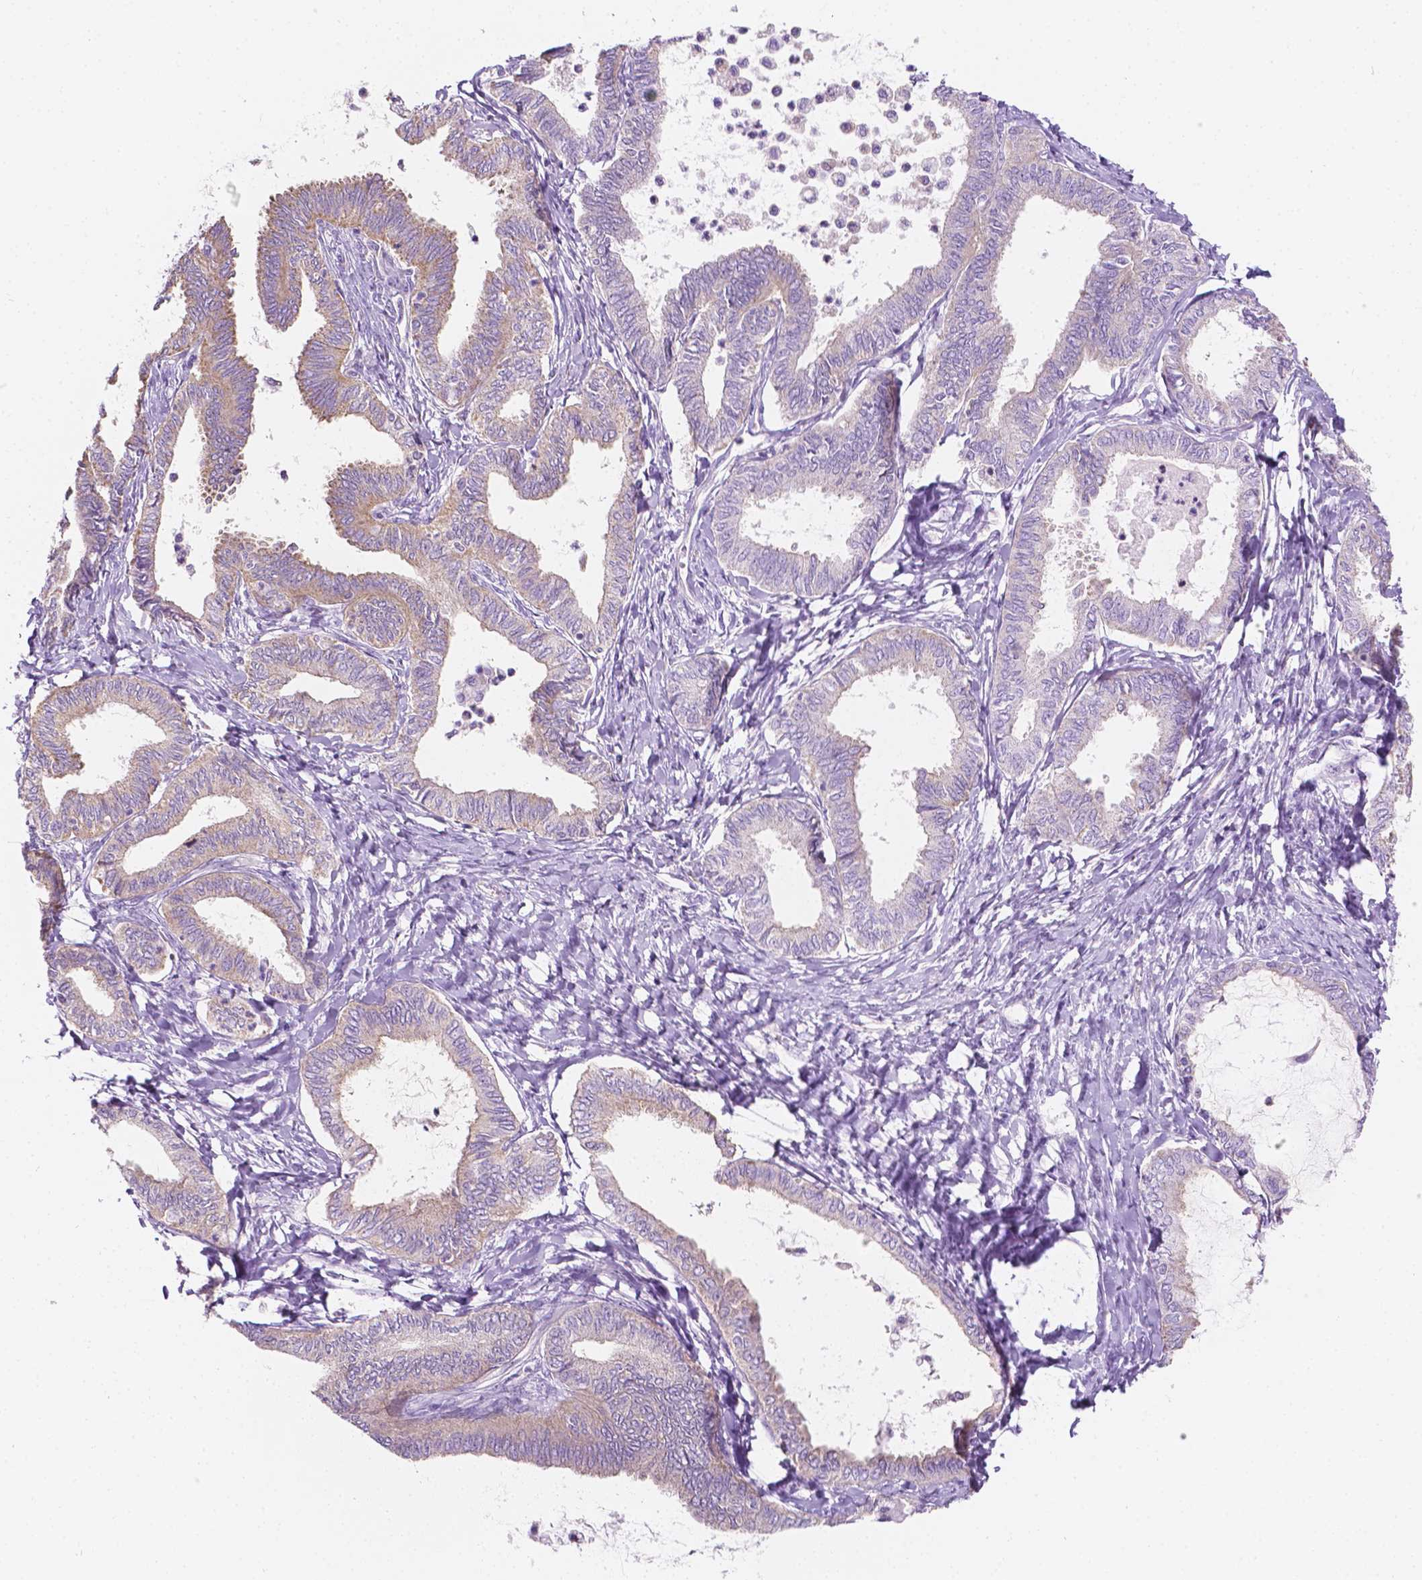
{"staining": {"intensity": "weak", "quantity": "25%-75%", "location": "cytoplasmic/membranous"}, "tissue": "ovarian cancer", "cell_type": "Tumor cells", "image_type": "cancer", "snomed": [{"axis": "morphology", "description": "Carcinoma, endometroid"}, {"axis": "topography", "description": "Ovary"}], "caption": "Ovarian endometroid carcinoma stained for a protein reveals weak cytoplasmic/membranous positivity in tumor cells.", "gene": "NOS1AP", "patient": {"sex": "female", "age": 70}}